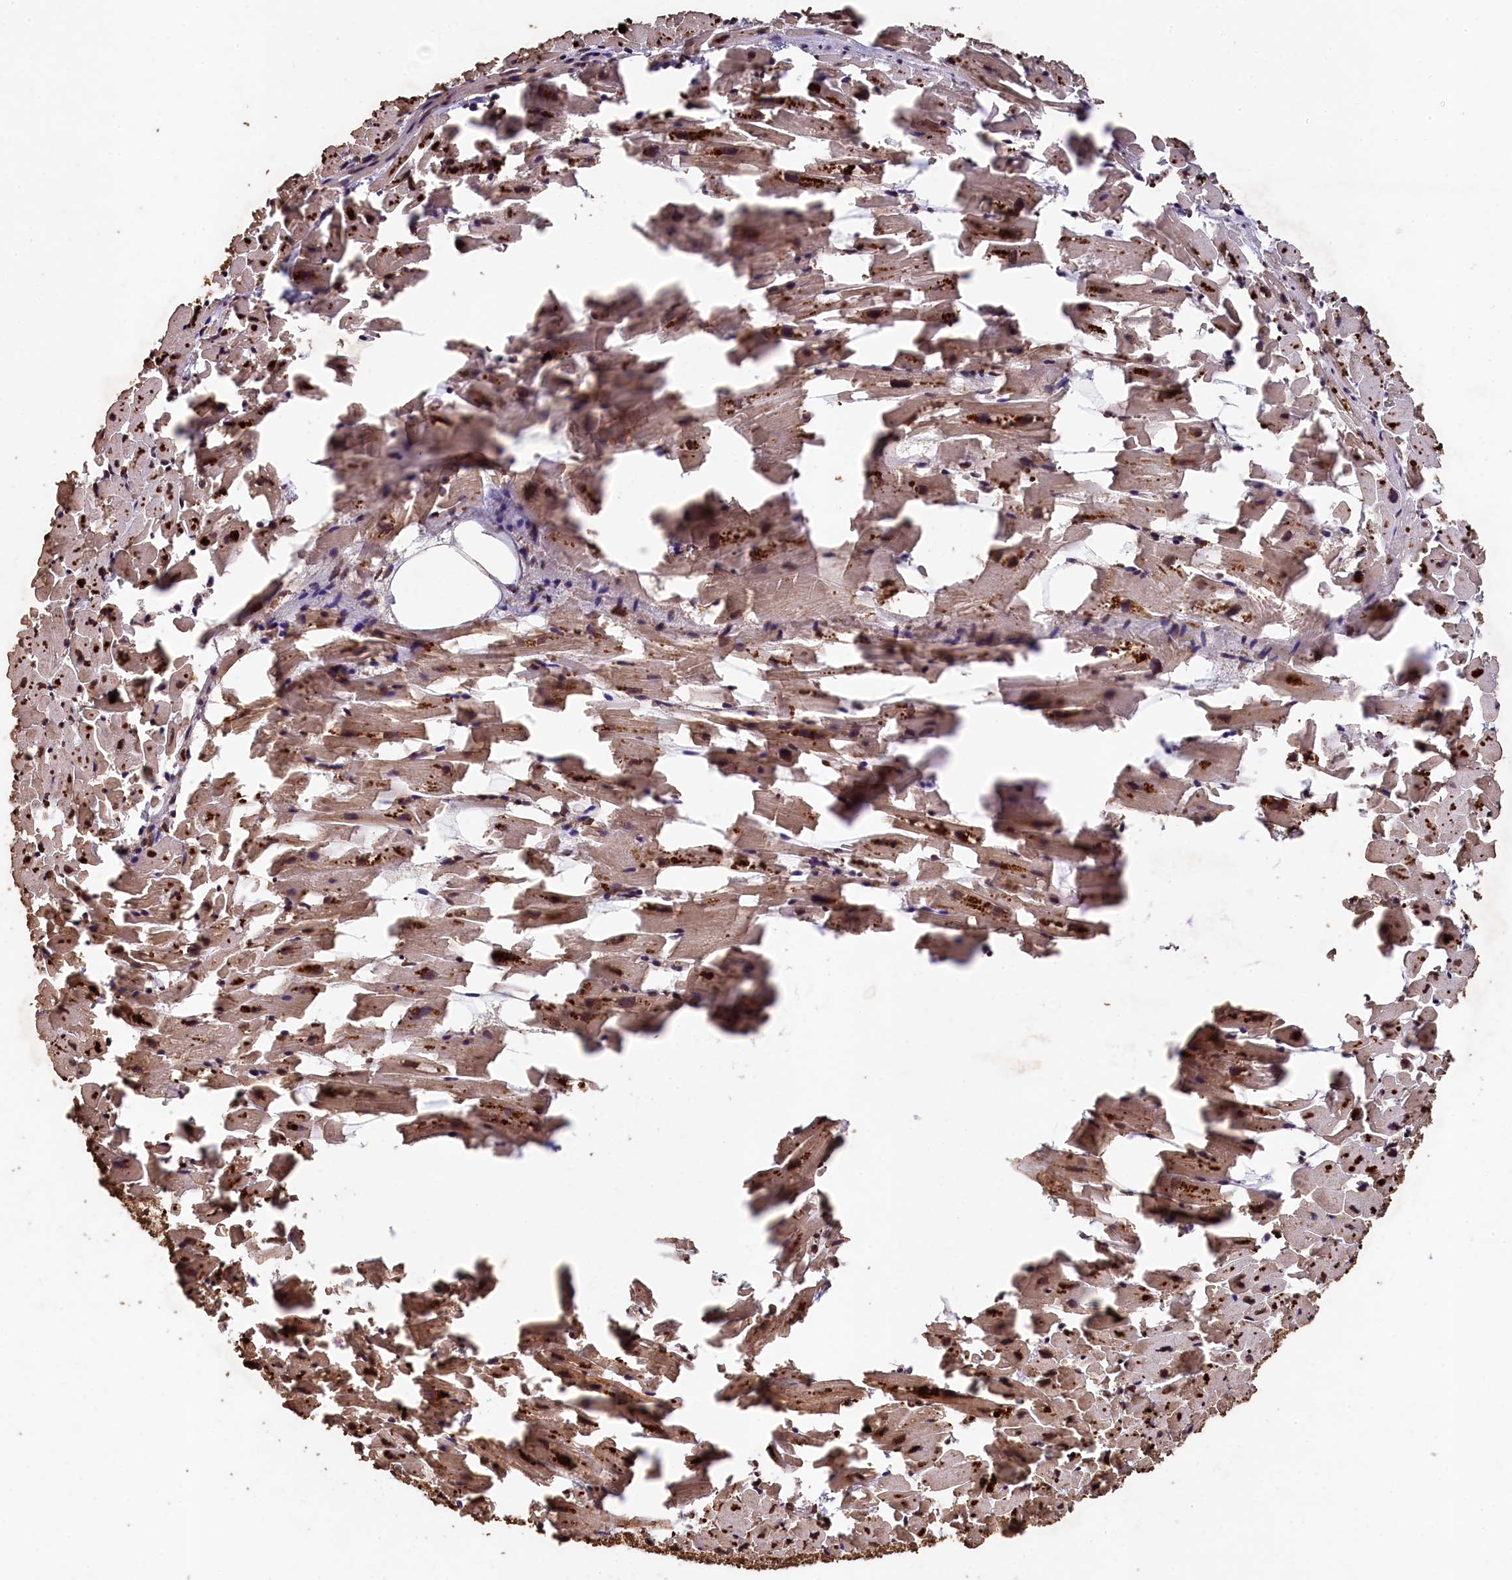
{"staining": {"intensity": "moderate", "quantity": ">75%", "location": "cytoplasmic/membranous,nuclear"}, "tissue": "heart muscle", "cell_type": "Cardiomyocytes", "image_type": "normal", "snomed": [{"axis": "morphology", "description": "Normal tissue, NOS"}, {"axis": "topography", "description": "Heart"}], "caption": "Immunohistochemistry (IHC) staining of unremarkable heart muscle, which shows medium levels of moderate cytoplasmic/membranous,nuclear staining in approximately >75% of cardiomyocytes indicating moderate cytoplasmic/membranous,nuclear protein staining. The staining was performed using DAB (brown) for protein detection and nuclei were counterstained in hematoxylin (blue).", "gene": "CEP57L1", "patient": {"sex": "female", "age": 64}}